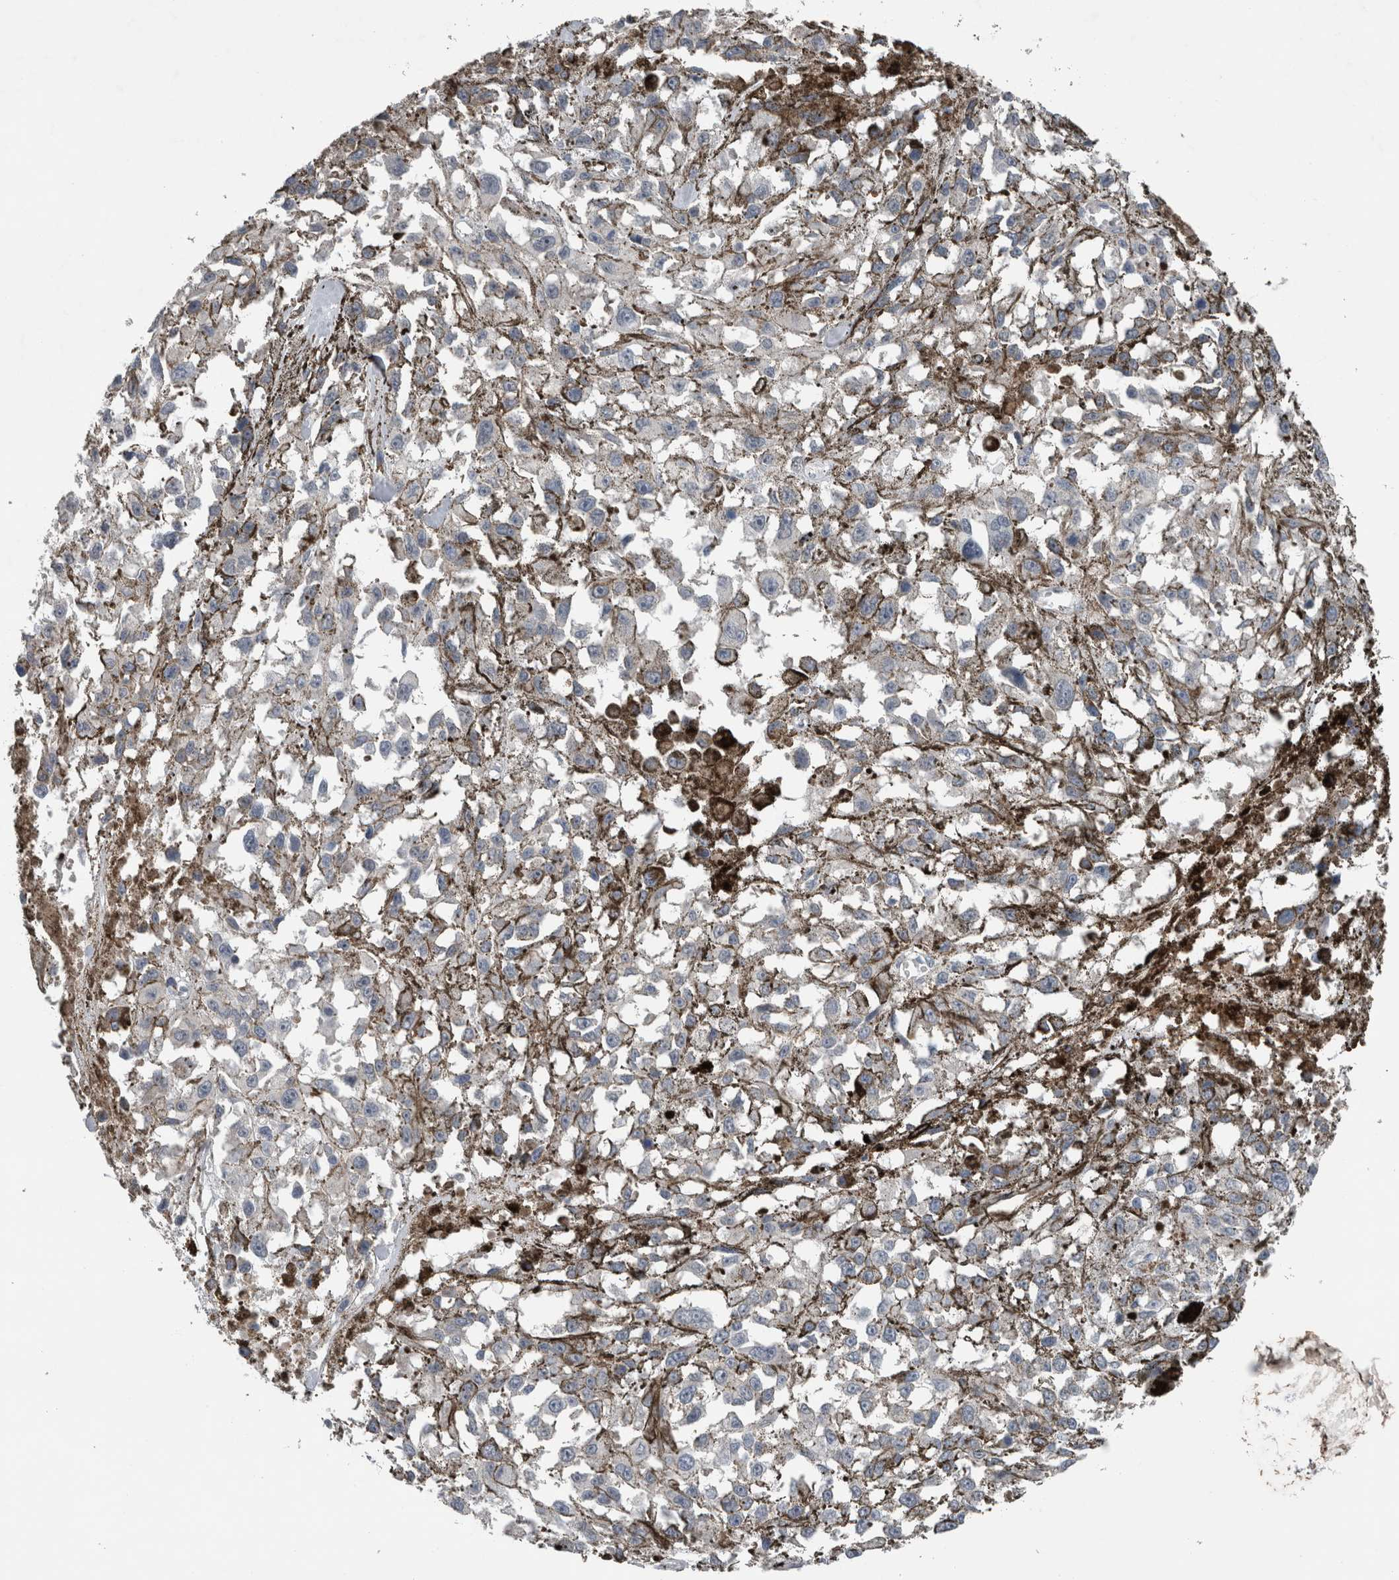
{"staining": {"intensity": "negative", "quantity": "none", "location": "none"}, "tissue": "melanoma", "cell_type": "Tumor cells", "image_type": "cancer", "snomed": [{"axis": "morphology", "description": "Malignant melanoma, Metastatic site"}, {"axis": "topography", "description": "Lymph node"}], "caption": "Immunohistochemical staining of human melanoma reveals no significant staining in tumor cells. (DAB immunohistochemistry (IHC), high magnification).", "gene": "CRNN", "patient": {"sex": "male", "age": 59}}